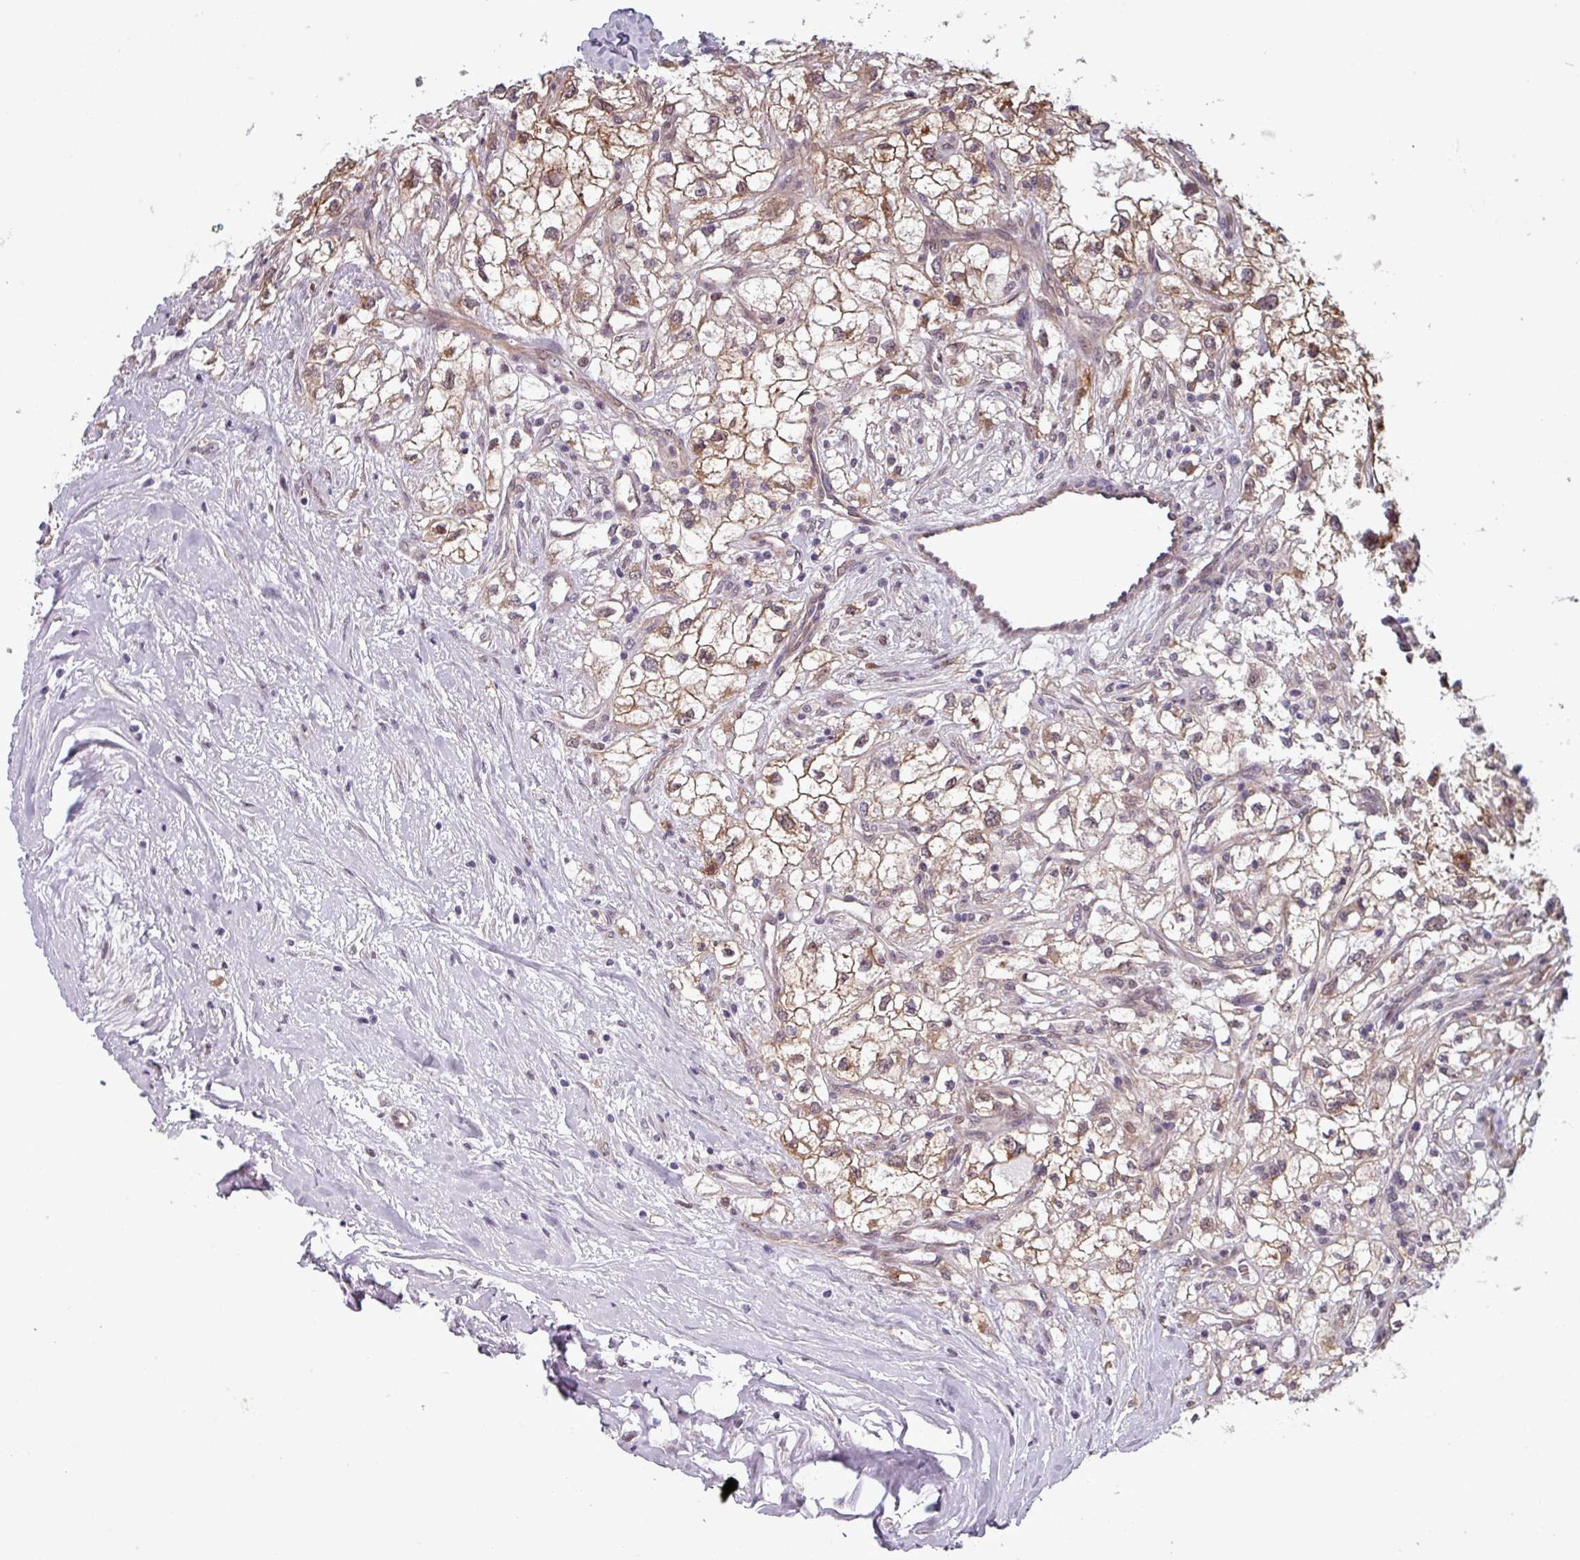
{"staining": {"intensity": "moderate", "quantity": ">75%", "location": "cytoplasmic/membranous"}, "tissue": "renal cancer", "cell_type": "Tumor cells", "image_type": "cancer", "snomed": [{"axis": "morphology", "description": "Adenocarcinoma, NOS"}, {"axis": "topography", "description": "Kidney"}], "caption": "Immunohistochemistry (DAB) staining of human renal adenocarcinoma shows moderate cytoplasmic/membranous protein expression in approximately >75% of tumor cells.", "gene": "PRAMEF12", "patient": {"sex": "male", "age": 59}}